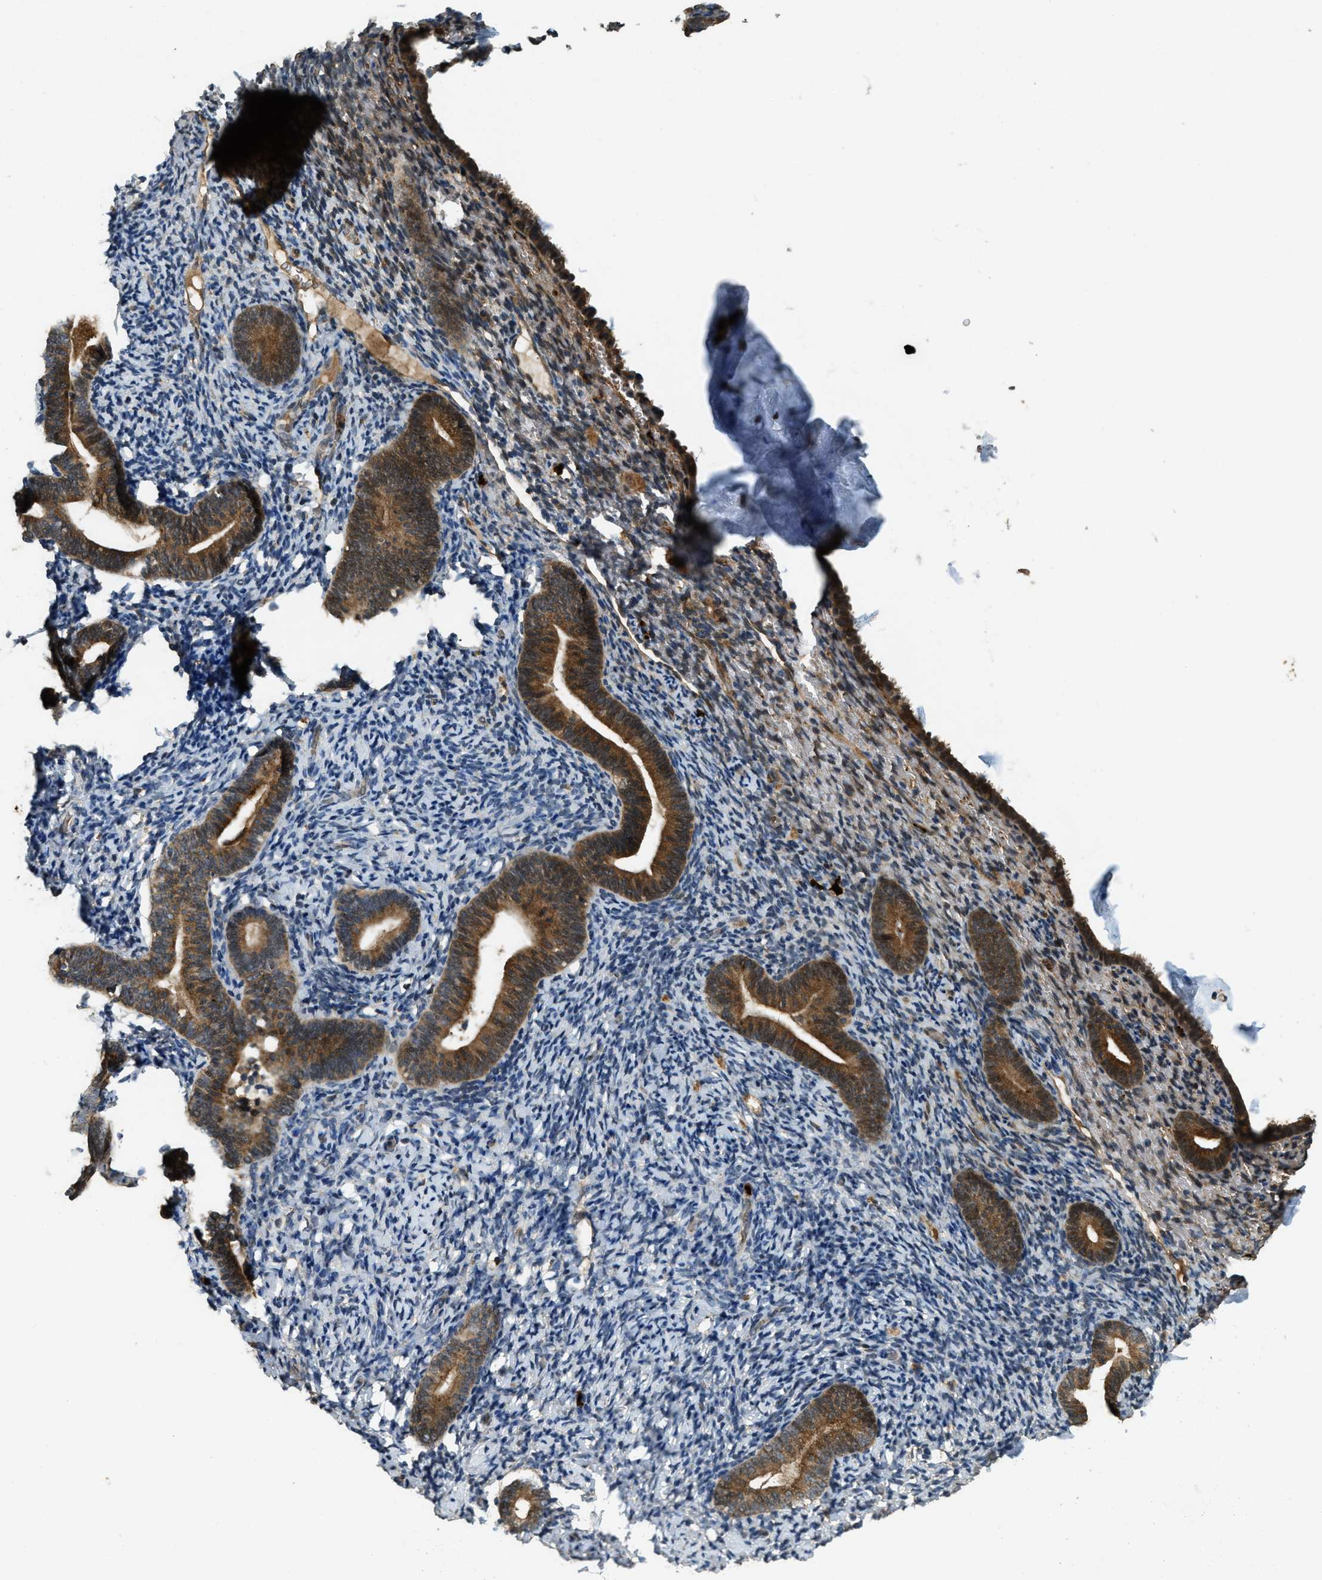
{"staining": {"intensity": "negative", "quantity": "none", "location": "none"}, "tissue": "endometrium", "cell_type": "Cells in endometrial stroma", "image_type": "normal", "snomed": [{"axis": "morphology", "description": "Normal tissue, NOS"}, {"axis": "topography", "description": "Endometrium"}], "caption": "Normal endometrium was stained to show a protein in brown. There is no significant staining in cells in endometrial stroma. The staining was performed using DAB (3,3'-diaminobenzidine) to visualize the protein expression in brown, while the nuclei were stained in blue with hematoxylin (Magnification: 20x).", "gene": "RNF141", "patient": {"sex": "female", "age": 51}}